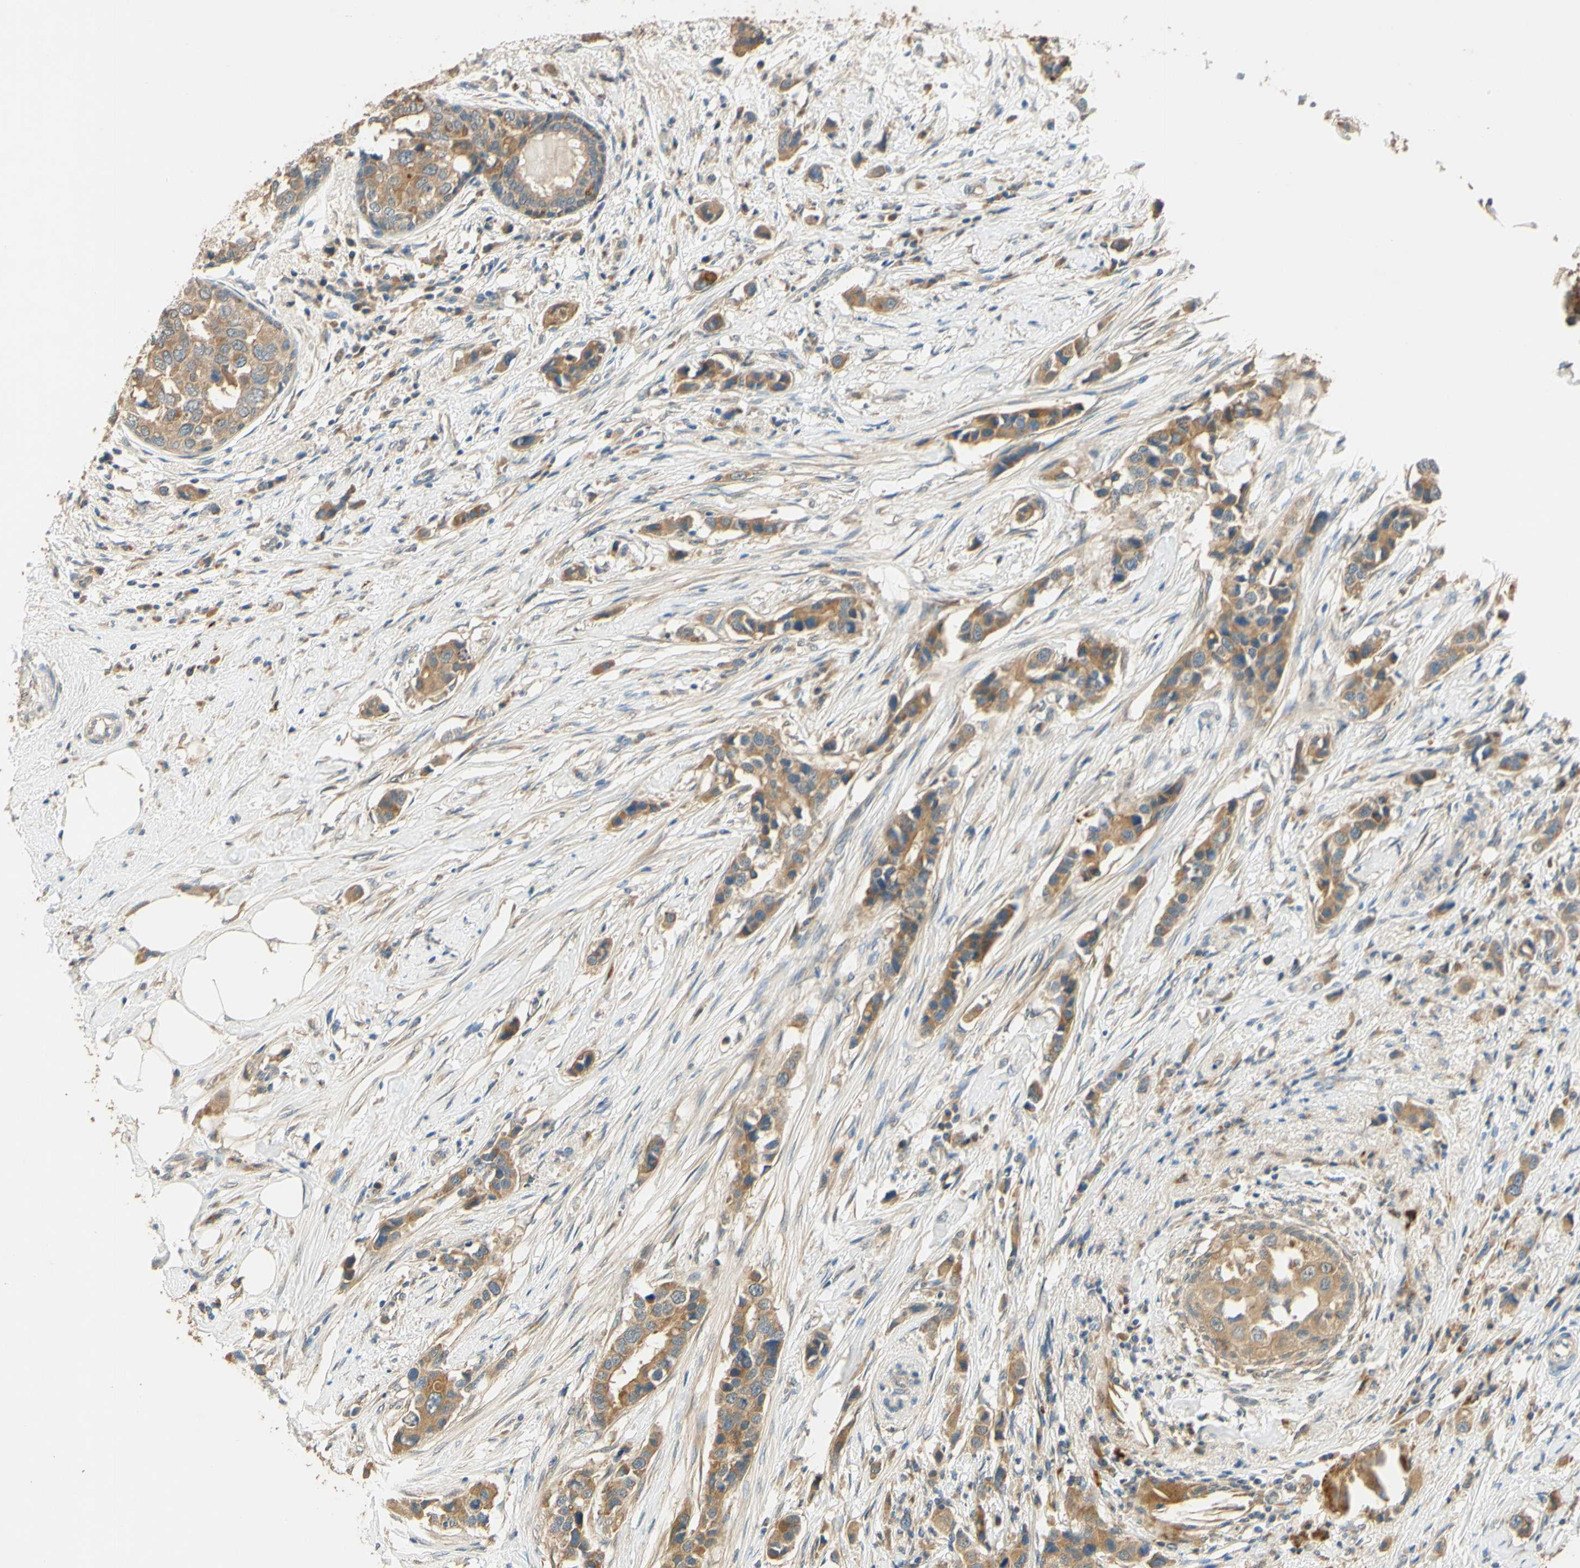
{"staining": {"intensity": "moderate", "quantity": ">75%", "location": "cytoplasmic/membranous"}, "tissue": "breast cancer", "cell_type": "Tumor cells", "image_type": "cancer", "snomed": [{"axis": "morphology", "description": "Normal tissue, NOS"}, {"axis": "morphology", "description": "Duct carcinoma"}, {"axis": "topography", "description": "Breast"}], "caption": "IHC (DAB (3,3'-diaminobenzidine)) staining of breast infiltrating ductal carcinoma demonstrates moderate cytoplasmic/membranous protein positivity in about >75% of tumor cells.", "gene": "ENTREP2", "patient": {"sex": "female", "age": 50}}